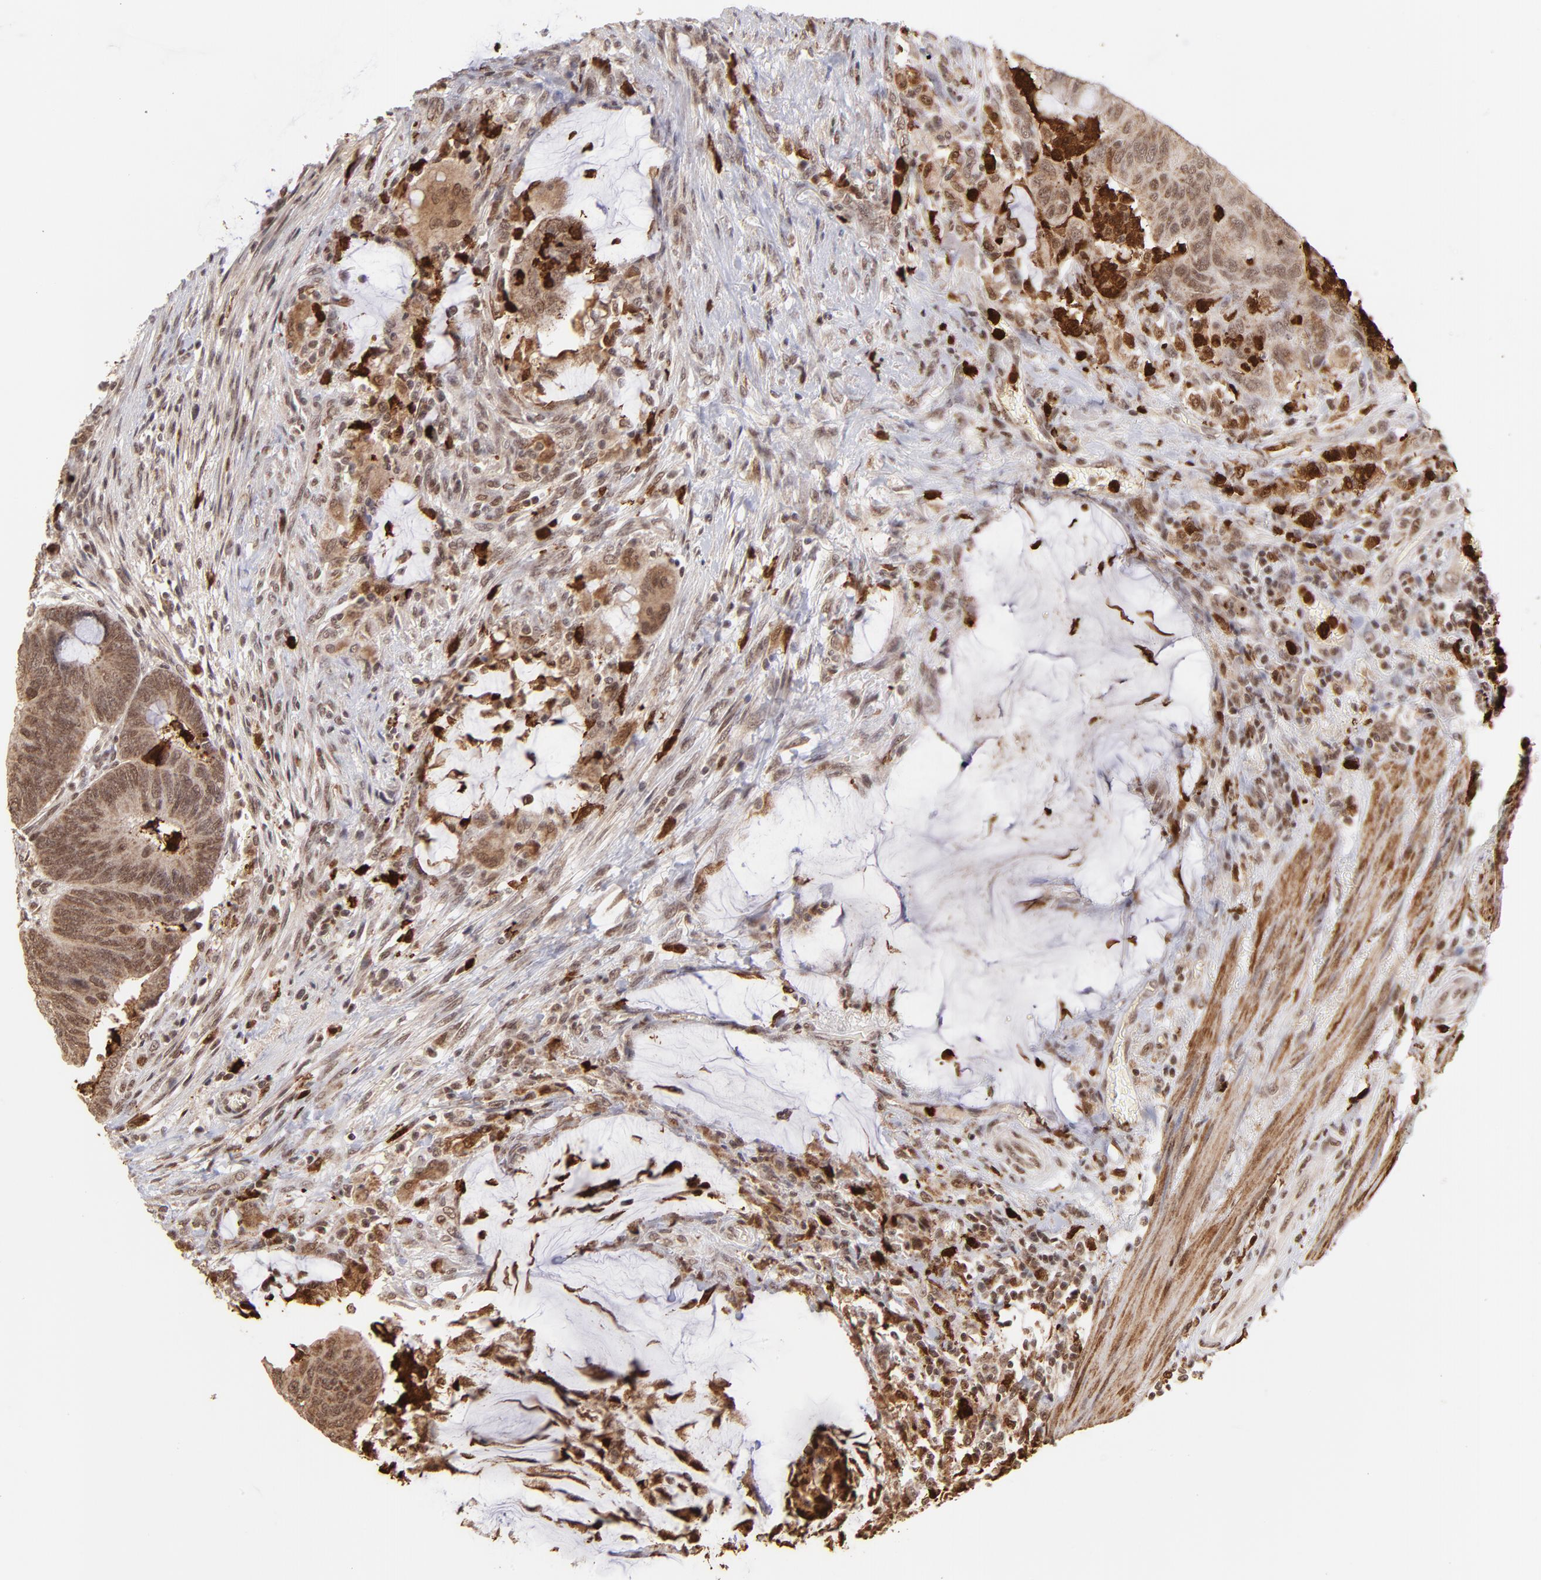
{"staining": {"intensity": "moderate", "quantity": ">75%", "location": "cytoplasmic/membranous,nuclear"}, "tissue": "colorectal cancer", "cell_type": "Tumor cells", "image_type": "cancer", "snomed": [{"axis": "morphology", "description": "Normal tissue, NOS"}, {"axis": "morphology", "description": "Adenocarcinoma, NOS"}, {"axis": "topography", "description": "Rectum"}], "caption": "This image displays colorectal cancer (adenocarcinoma) stained with immunohistochemistry to label a protein in brown. The cytoplasmic/membranous and nuclear of tumor cells show moderate positivity for the protein. Nuclei are counter-stained blue.", "gene": "ZFX", "patient": {"sex": "male", "age": 92}}